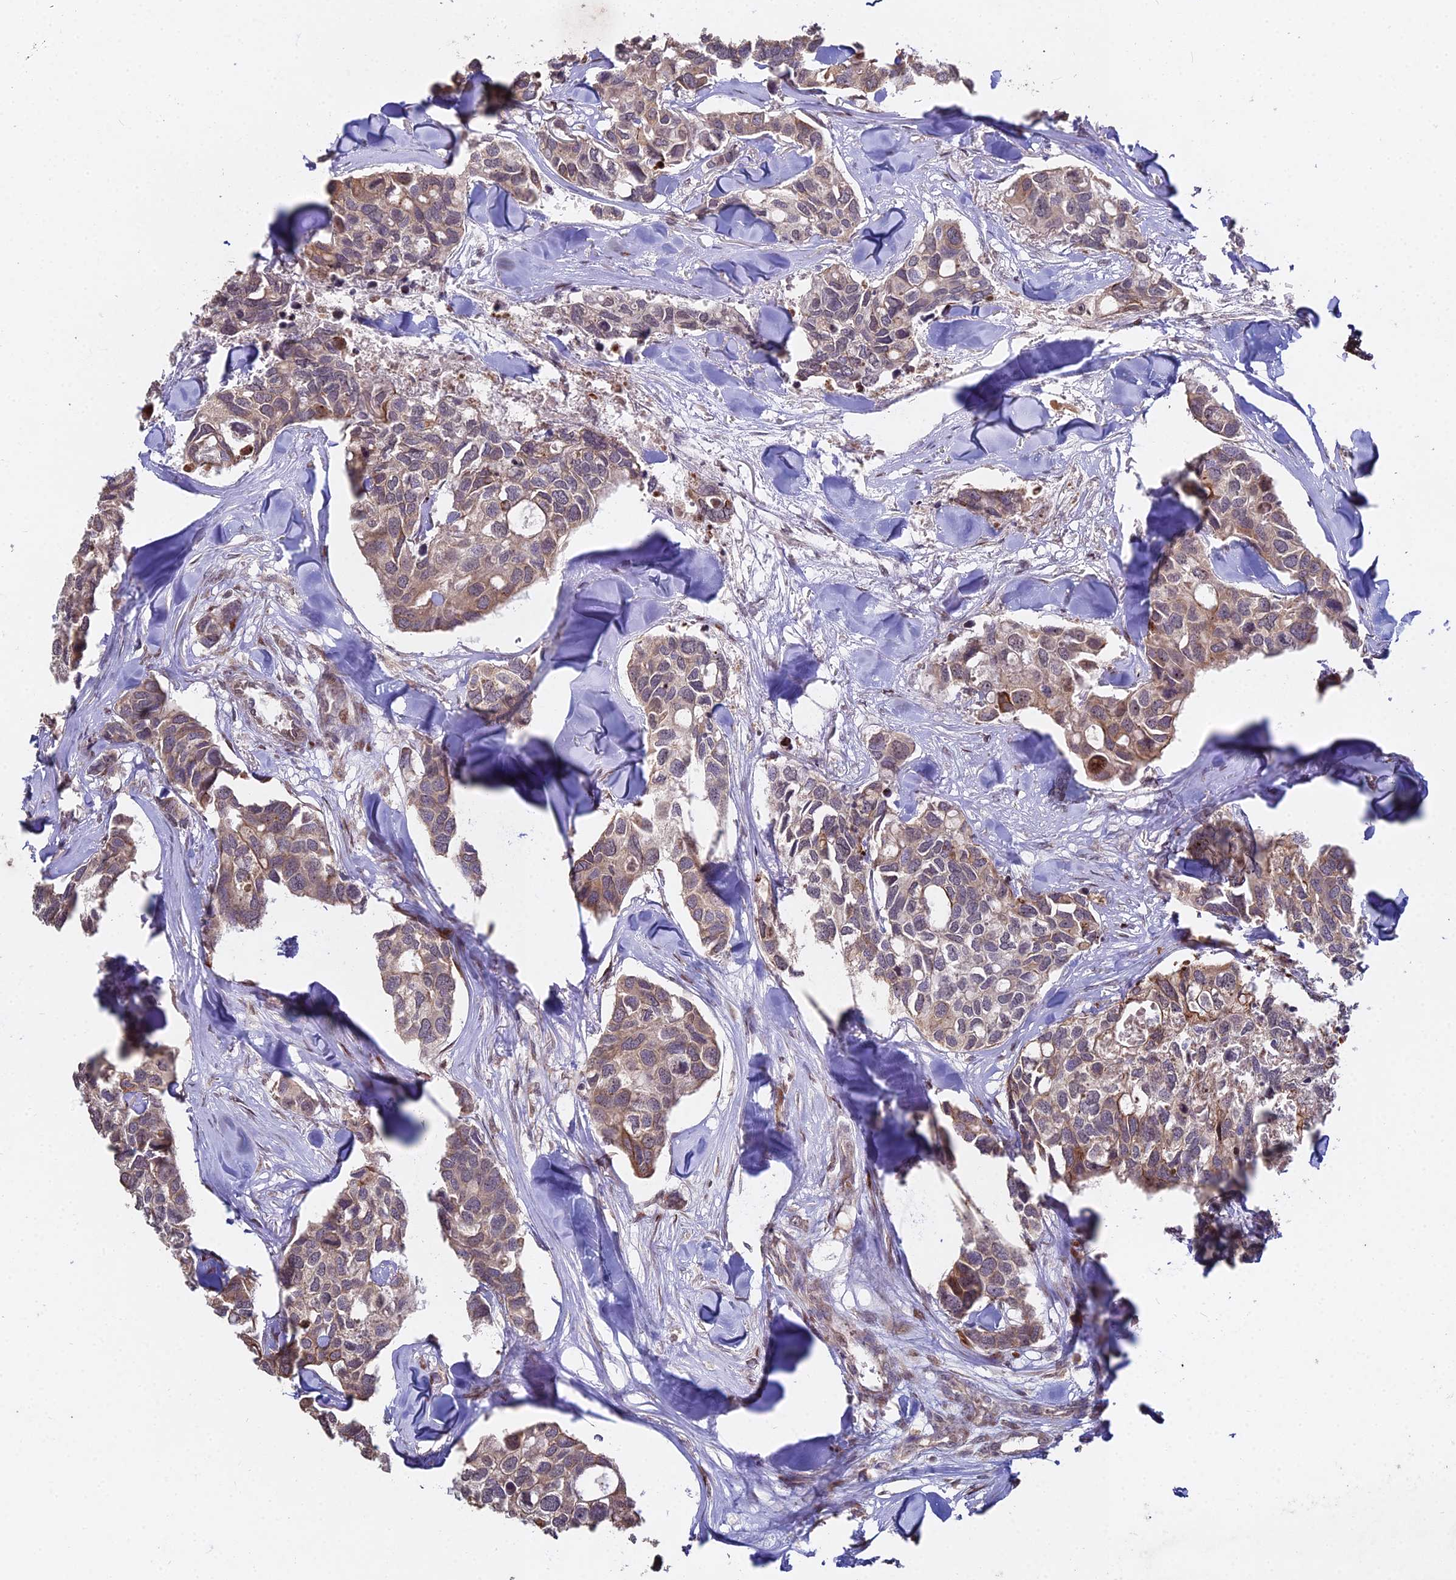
{"staining": {"intensity": "moderate", "quantity": ">75%", "location": "cytoplasmic/membranous"}, "tissue": "breast cancer", "cell_type": "Tumor cells", "image_type": "cancer", "snomed": [{"axis": "morphology", "description": "Duct carcinoma"}, {"axis": "topography", "description": "Breast"}], "caption": "Breast cancer (invasive ductal carcinoma) stained for a protein (brown) shows moderate cytoplasmic/membranous positive positivity in about >75% of tumor cells.", "gene": "RBMS2", "patient": {"sex": "female", "age": 83}}